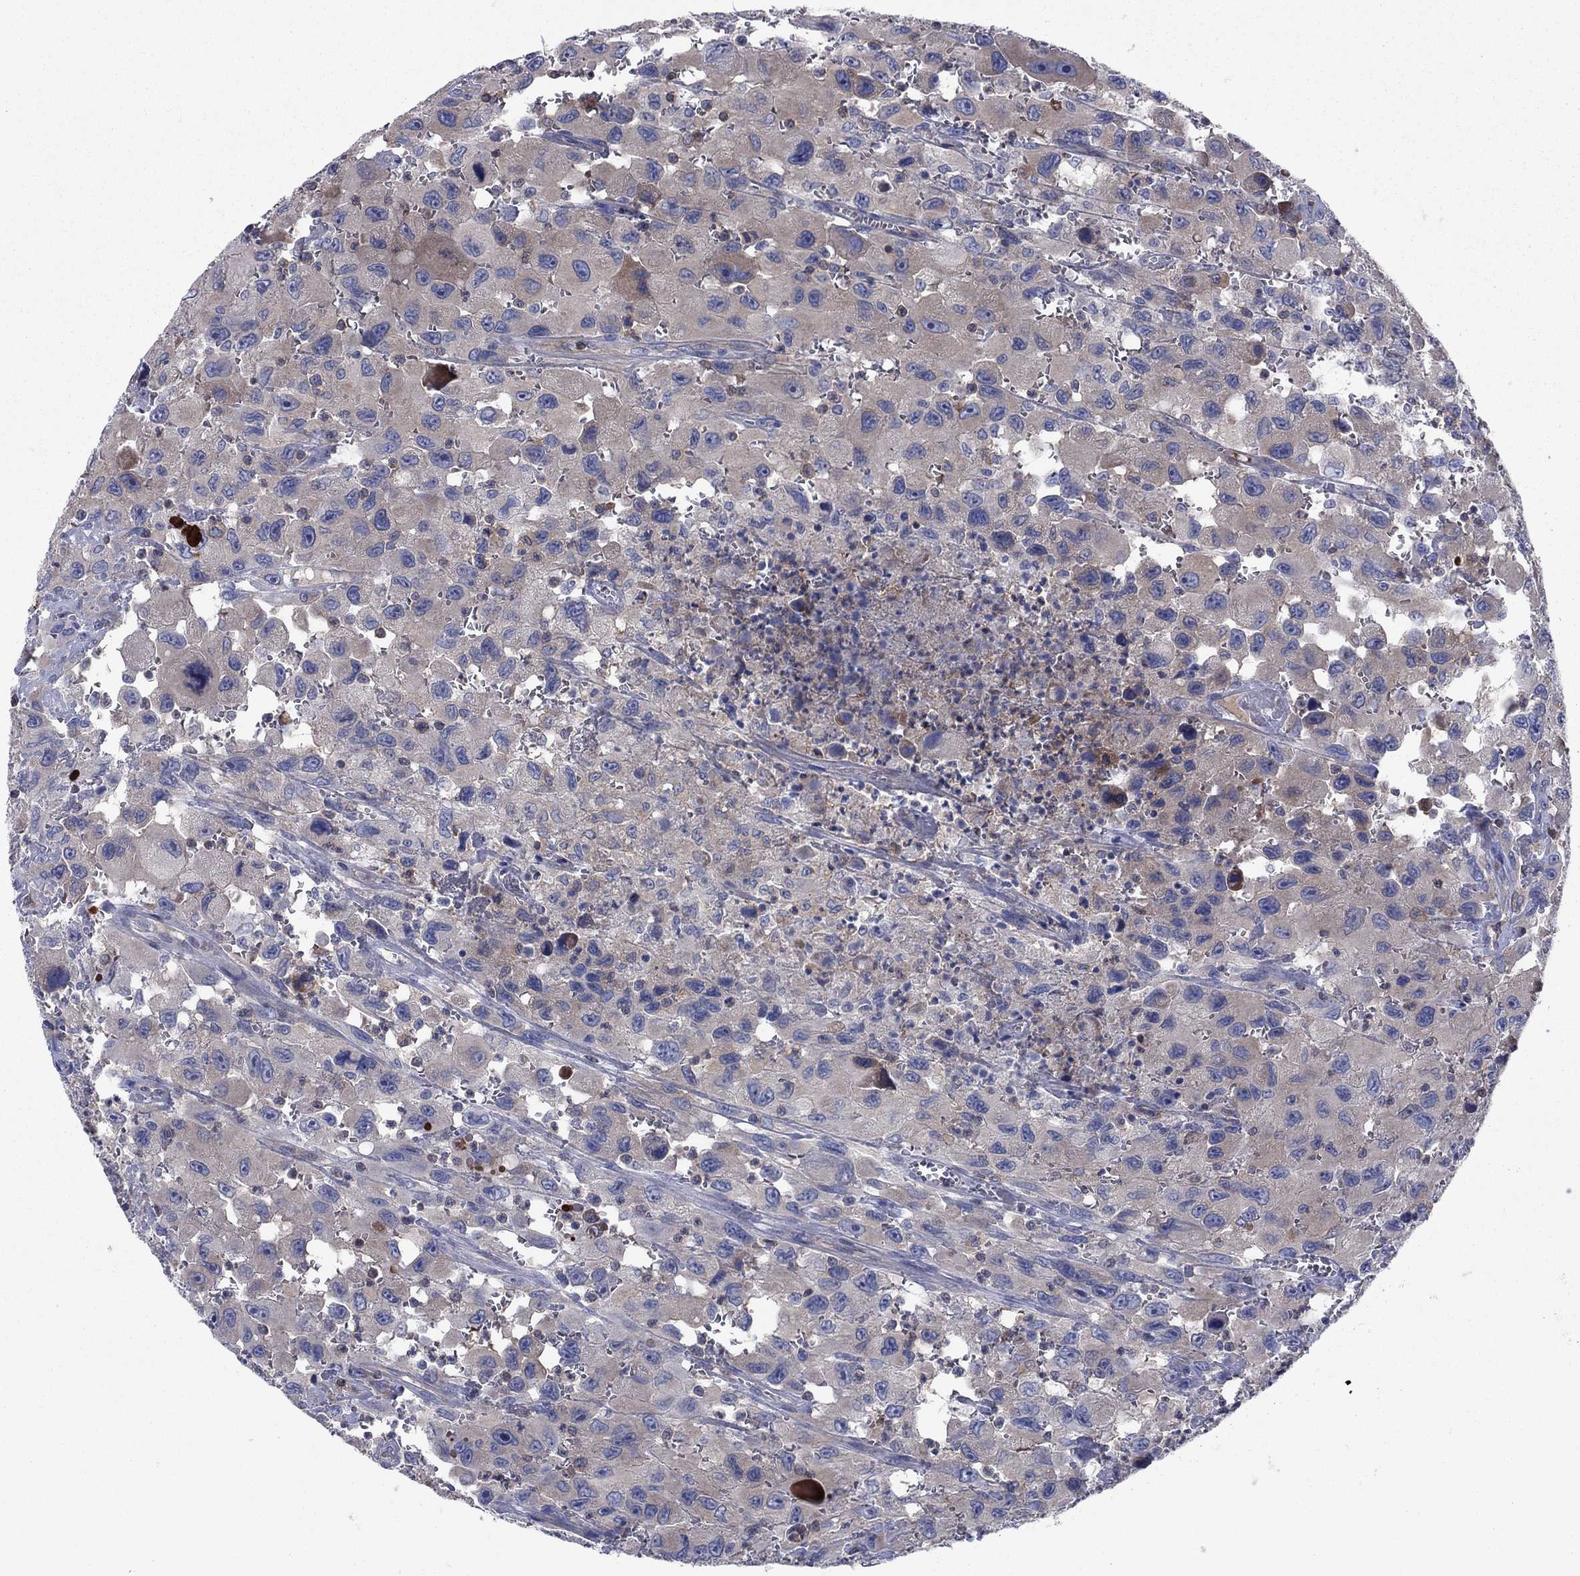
{"staining": {"intensity": "weak", "quantity": "<25%", "location": "cytoplasmic/membranous"}, "tissue": "head and neck cancer", "cell_type": "Tumor cells", "image_type": "cancer", "snomed": [{"axis": "morphology", "description": "Squamous cell carcinoma, NOS"}, {"axis": "morphology", "description": "Squamous cell carcinoma, metastatic, NOS"}, {"axis": "topography", "description": "Oral tissue"}, {"axis": "topography", "description": "Head-Neck"}], "caption": "Immunohistochemistry (IHC) photomicrograph of head and neck cancer (metastatic squamous cell carcinoma) stained for a protein (brown), which exhibits no positivity in tumor cells.", "gene": "PVR", "patient": {"sex": "female", "age": 85}}